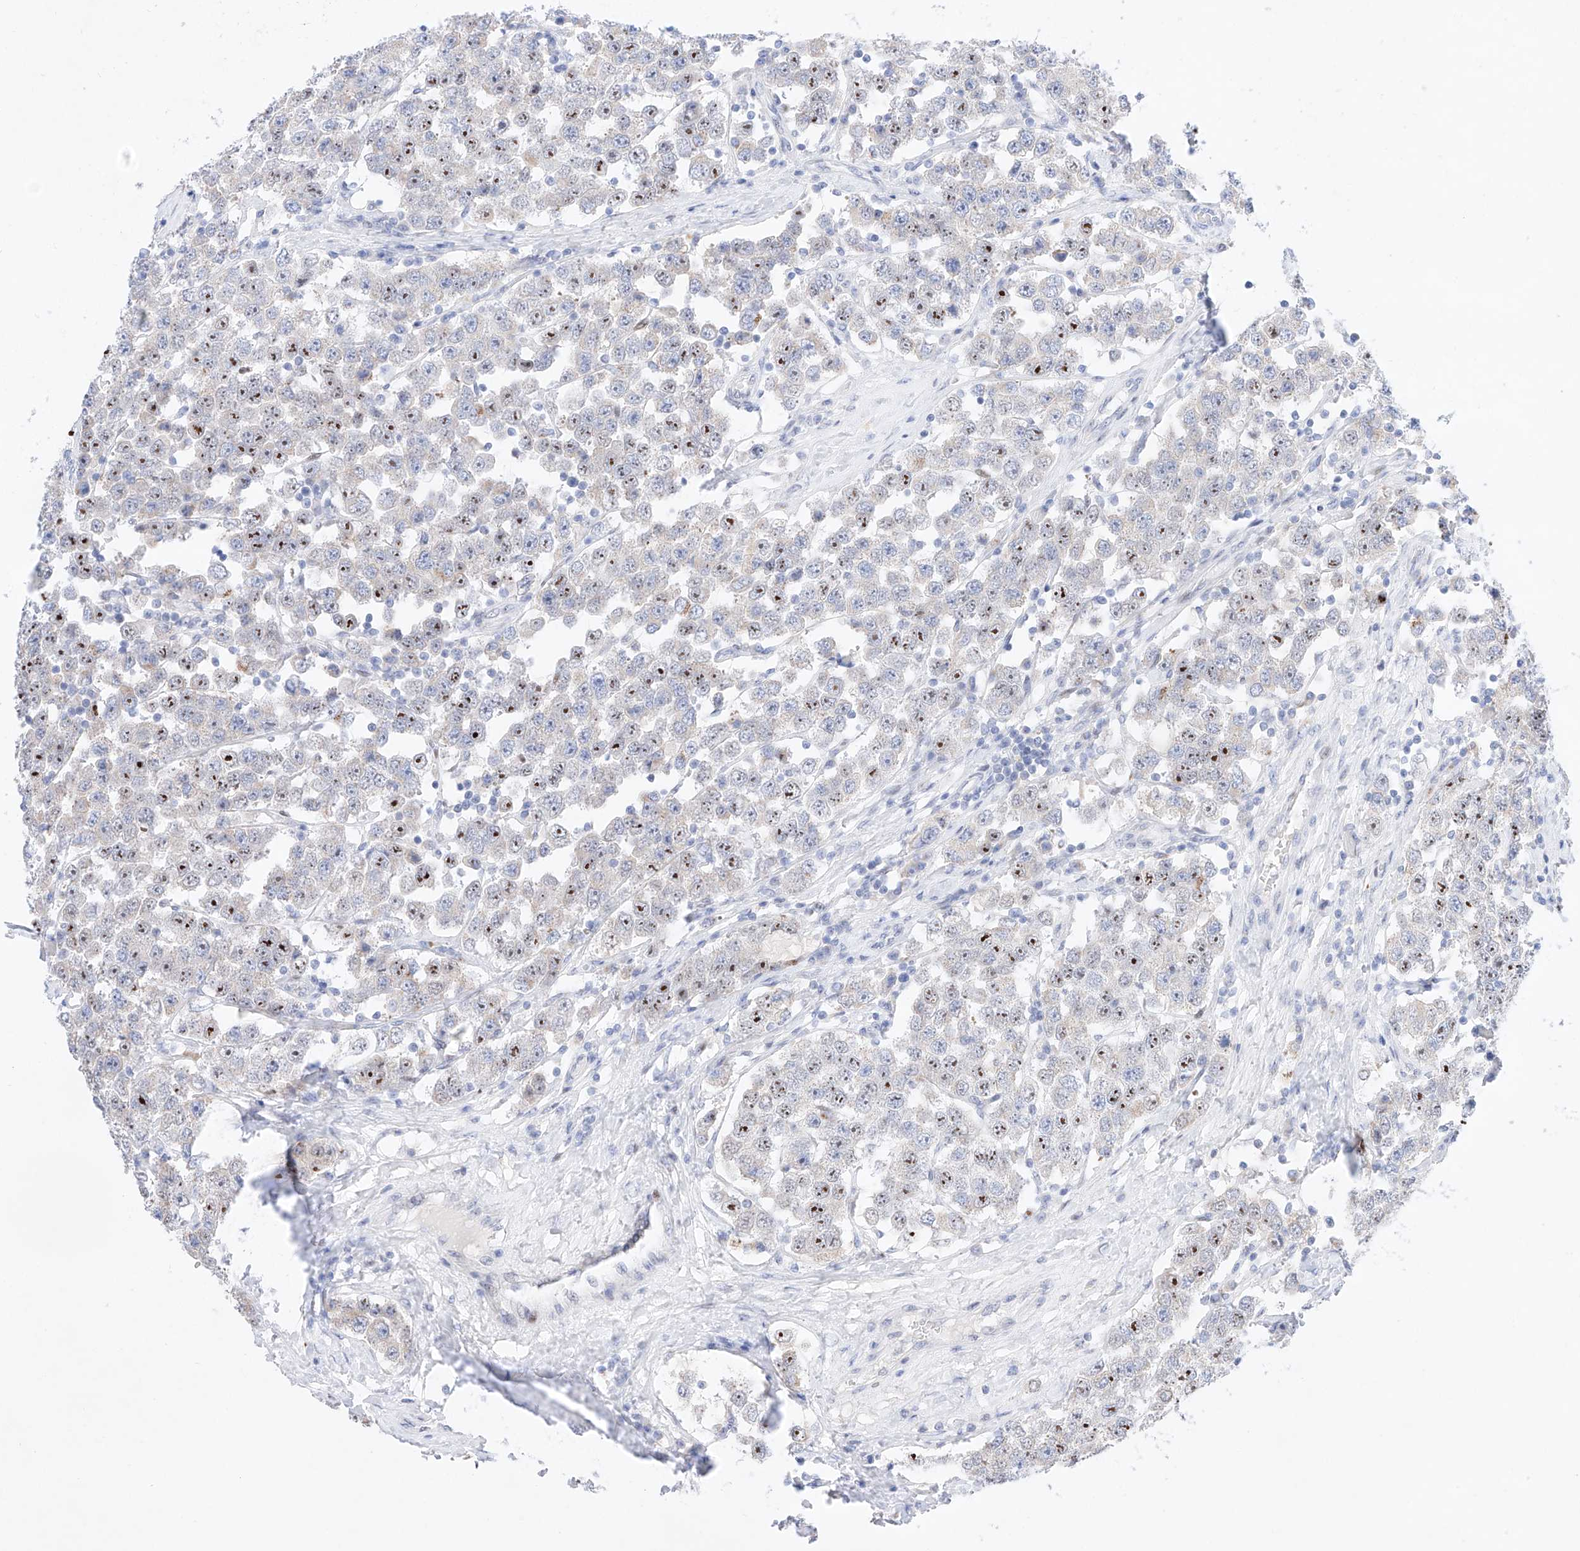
{"staining": {"intensity": "strong", "quantity": "25%-75%", "location": "nuclear"}, "tissue": "testis cancer", "cell_type": "Tumor cells", "image_type": "cancer", "snomed": [{"axis": "morphology", "description": "Seminoma, NOS"}, {"axis": "topography", "description": "Testis"}], "caption": "A high-resolution histopathology image shows immunohistochemistry staining of seminoma (testis), which demonstrates strong nuclear expression in approximately 25%-75% of tumor cells.", "gene": "NT5C3B", "patient": {"sex": "male", "age": 28}}